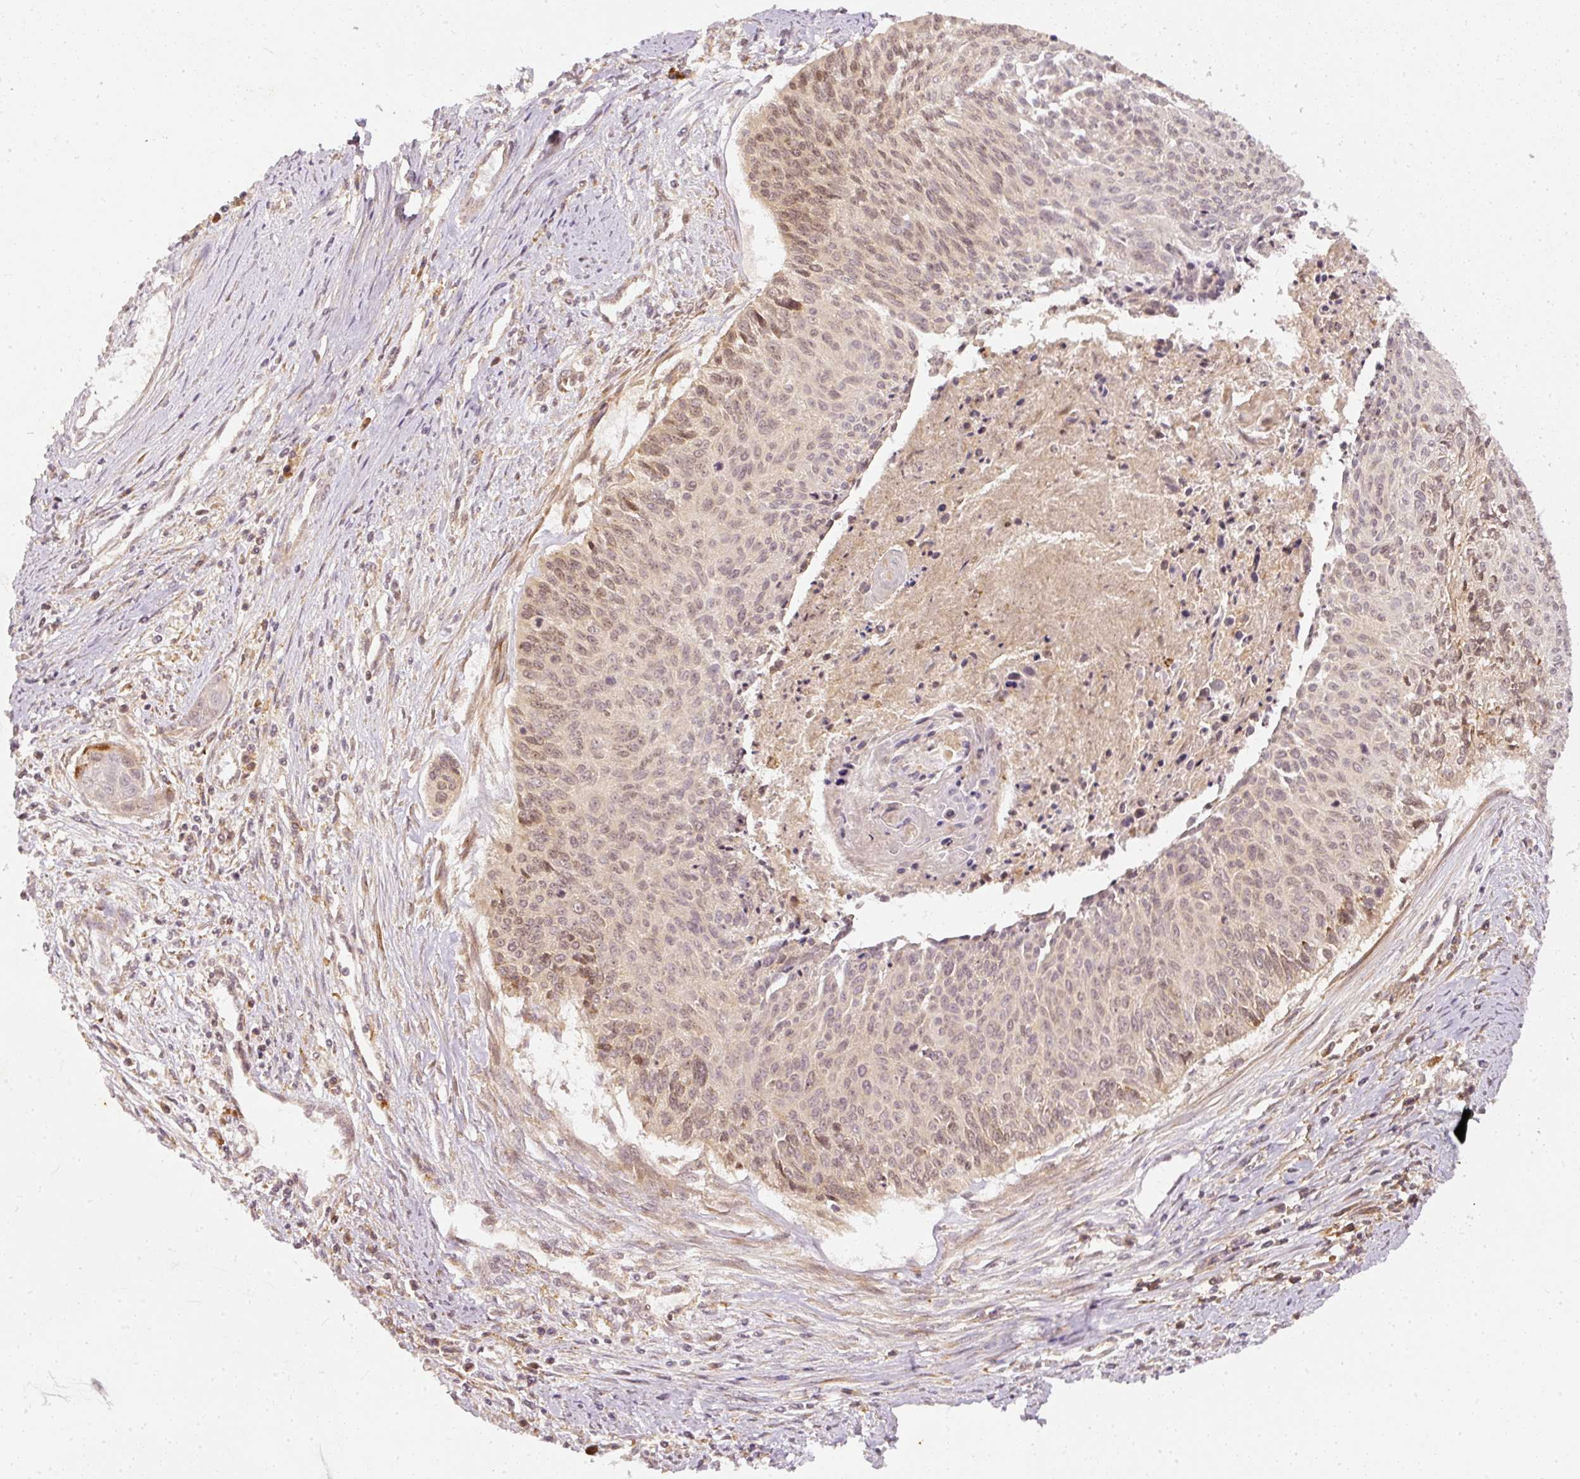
{"staining": {"intensity": "moderate", "quantity": "25%-75%", "location": "nuclear"}, "tissue": "cervical cancer", "cell_type": "Tumor cells", "image_type": "cancer", "snomed": [{"axis": "morphology", "description": "Squamous cell carcinoma, NOS"}, {"axis": "topography", "description": "Cervix"}], "caption": "Immunohistochemistry (IHC) photomicrograph of cervical cancer stained for a protein (brown), which demonstrates medium levels of moderate nuclear expression in approximately 25%-75% of tumor cells.", "gene": "ZNF580", "patient": {"sex": "female", "age": 55}}